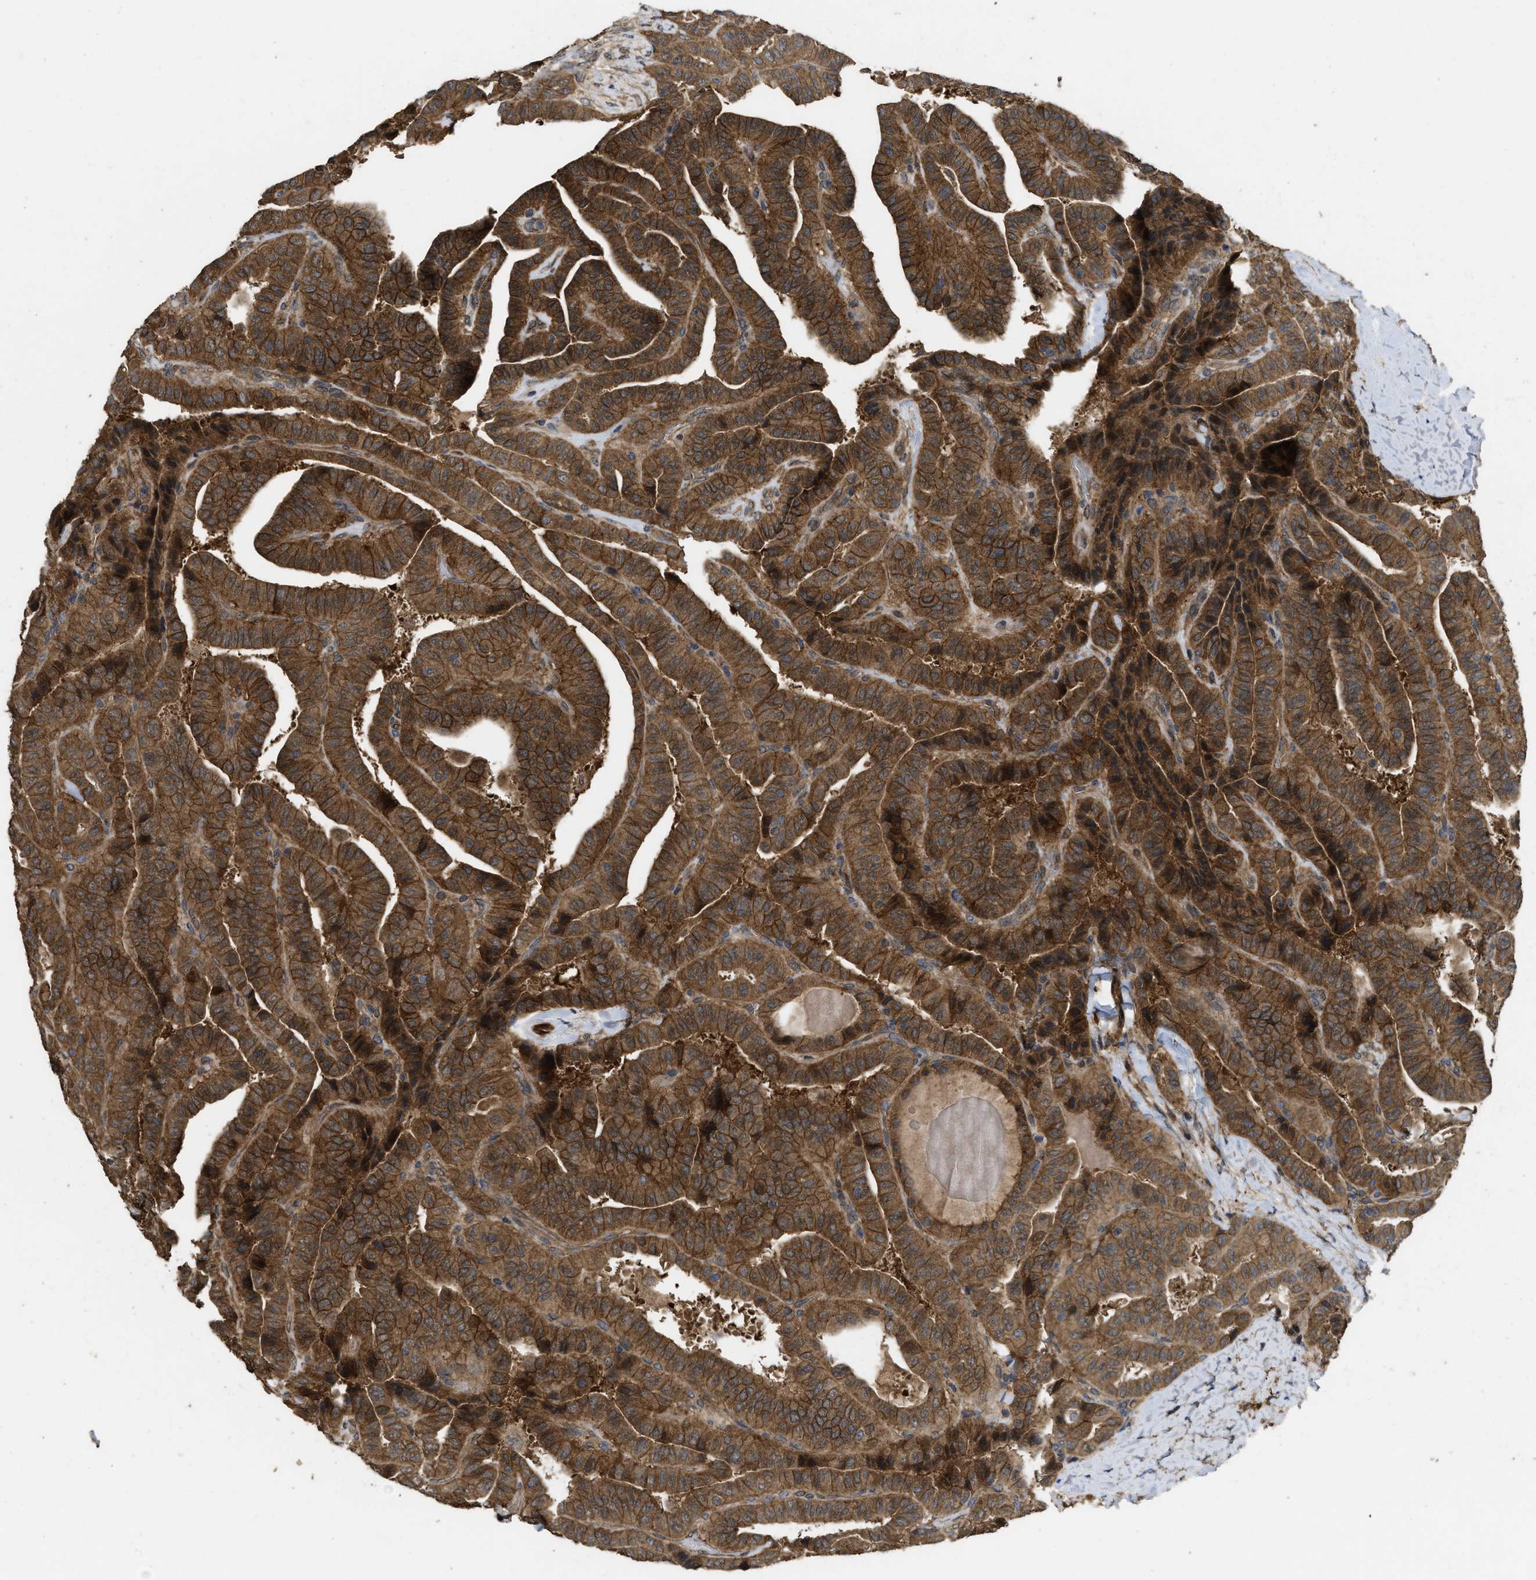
{"staining": {"intensity": "strong", "quantity": ">75%", "location": "cytoplasmic/membranous"}, "tissue": "thyroid cancer", "cell_type": "Tumor cells", "image_type": "cancer", "snomed": [{"axis": "morphology", "description": "Papillary adenocarcinoma, NOS"}, {"axis": "topography", "description": "Thyroid gland"}], "caption": "Human thyroid cancer (papillary adenocarcinoma) stained with a protein marker reveals strong staining in tumor cells.", "gene": "FZD6", "patient": {"sex": "male", "age": 77}}